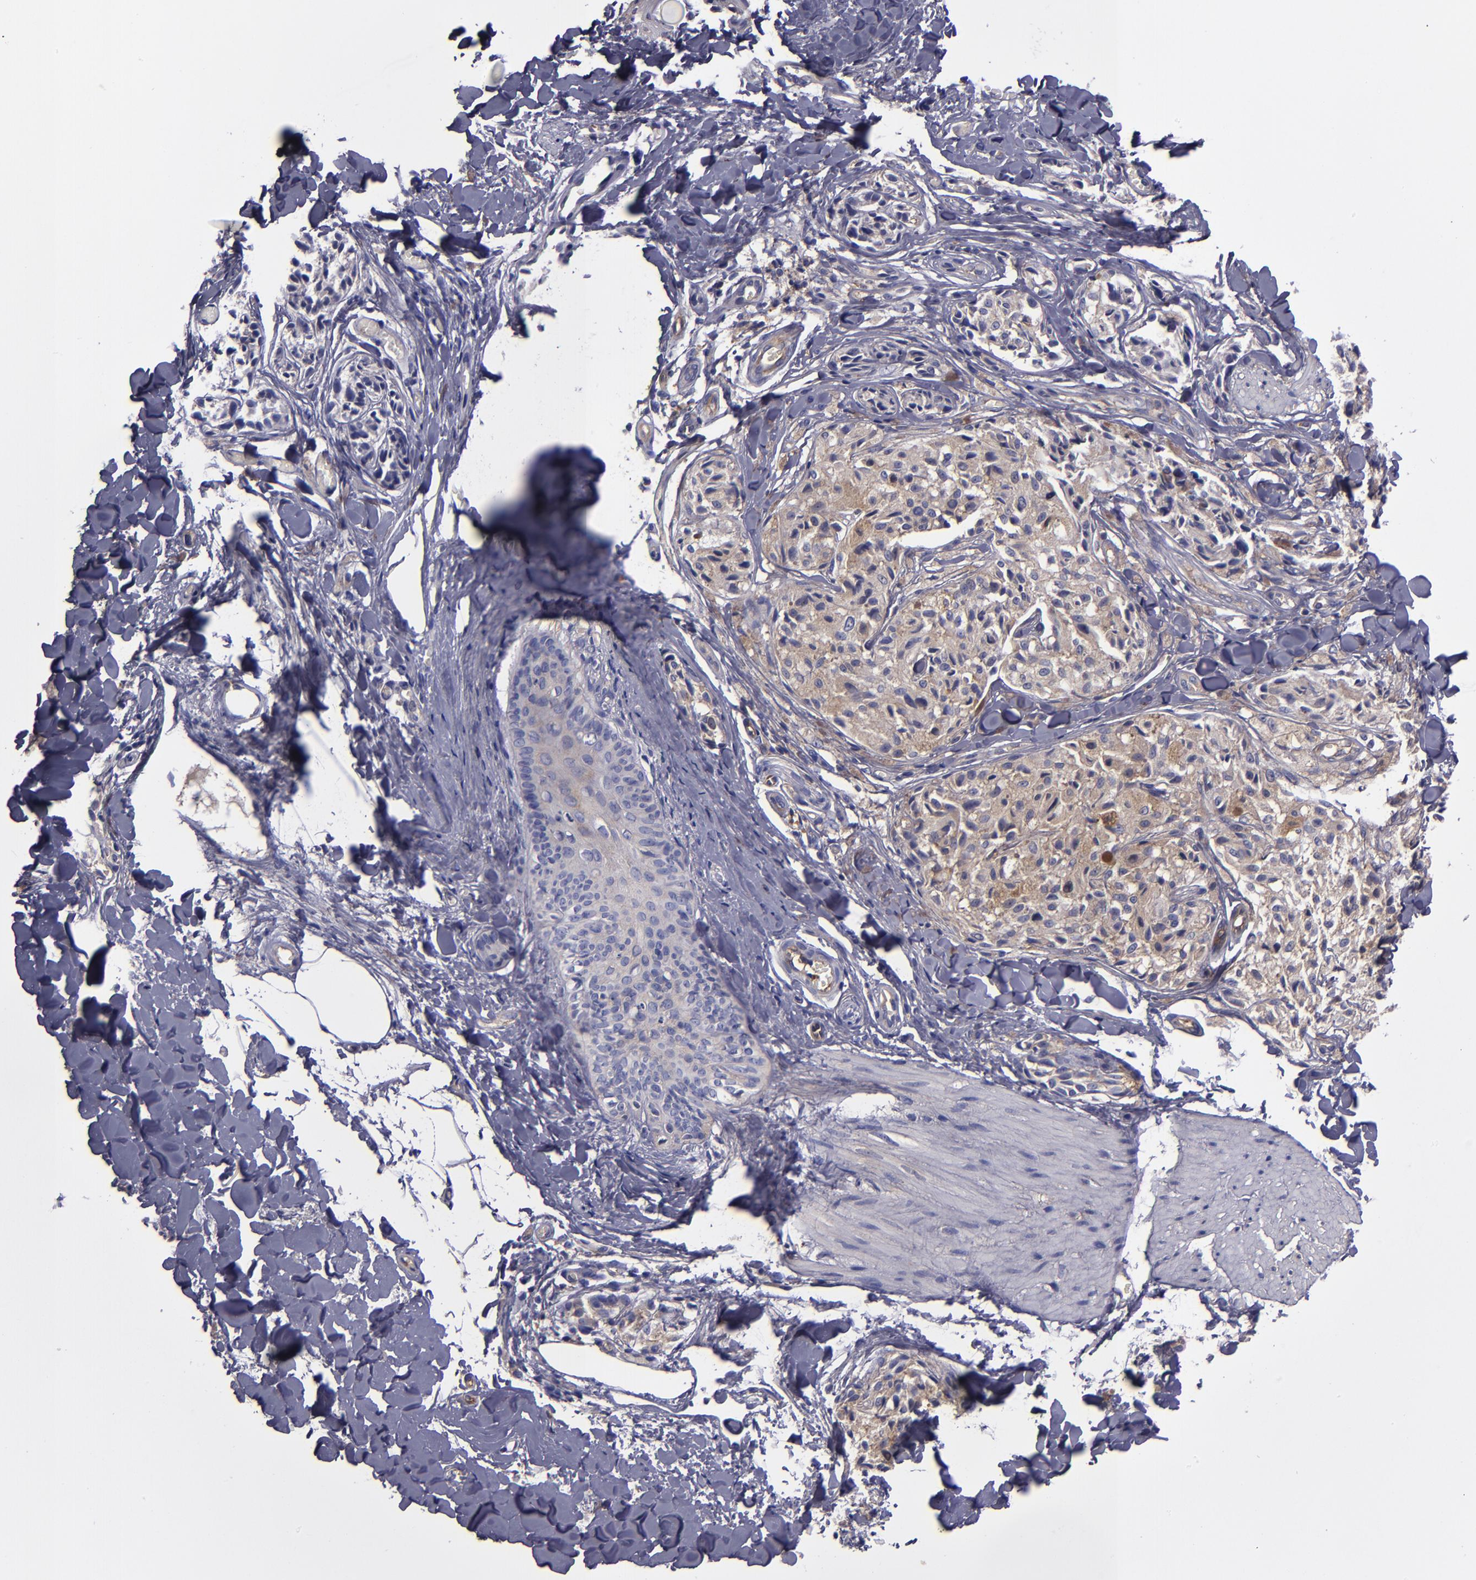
{"staining": {"intensity": "weak", "quantity": "25%-75%", "location": "cytoplasmic/membranous"}, "tissue": "melanoma", "cell_type": "Tumor cells", "image_type": "cancer", "snomed": [{"axis": "morphology", "description": "Malignant melanoma, Metastatic site"}, {"axis": "topography", "description": "Skin"}], "caption": "Tumor cells show low levels of weak cytoplasmic/membranous expression in about 25%-75% of cells in human malignant melanoma (metastatic site). The protein is stained brown, and the nuclei are stained in blue (DAB (3,3'-diaminobenzidine) IHC with brightfield microscopy, high magnification).", "gene": "CARS1", "patient": {"sex": "female", "age": 66}}